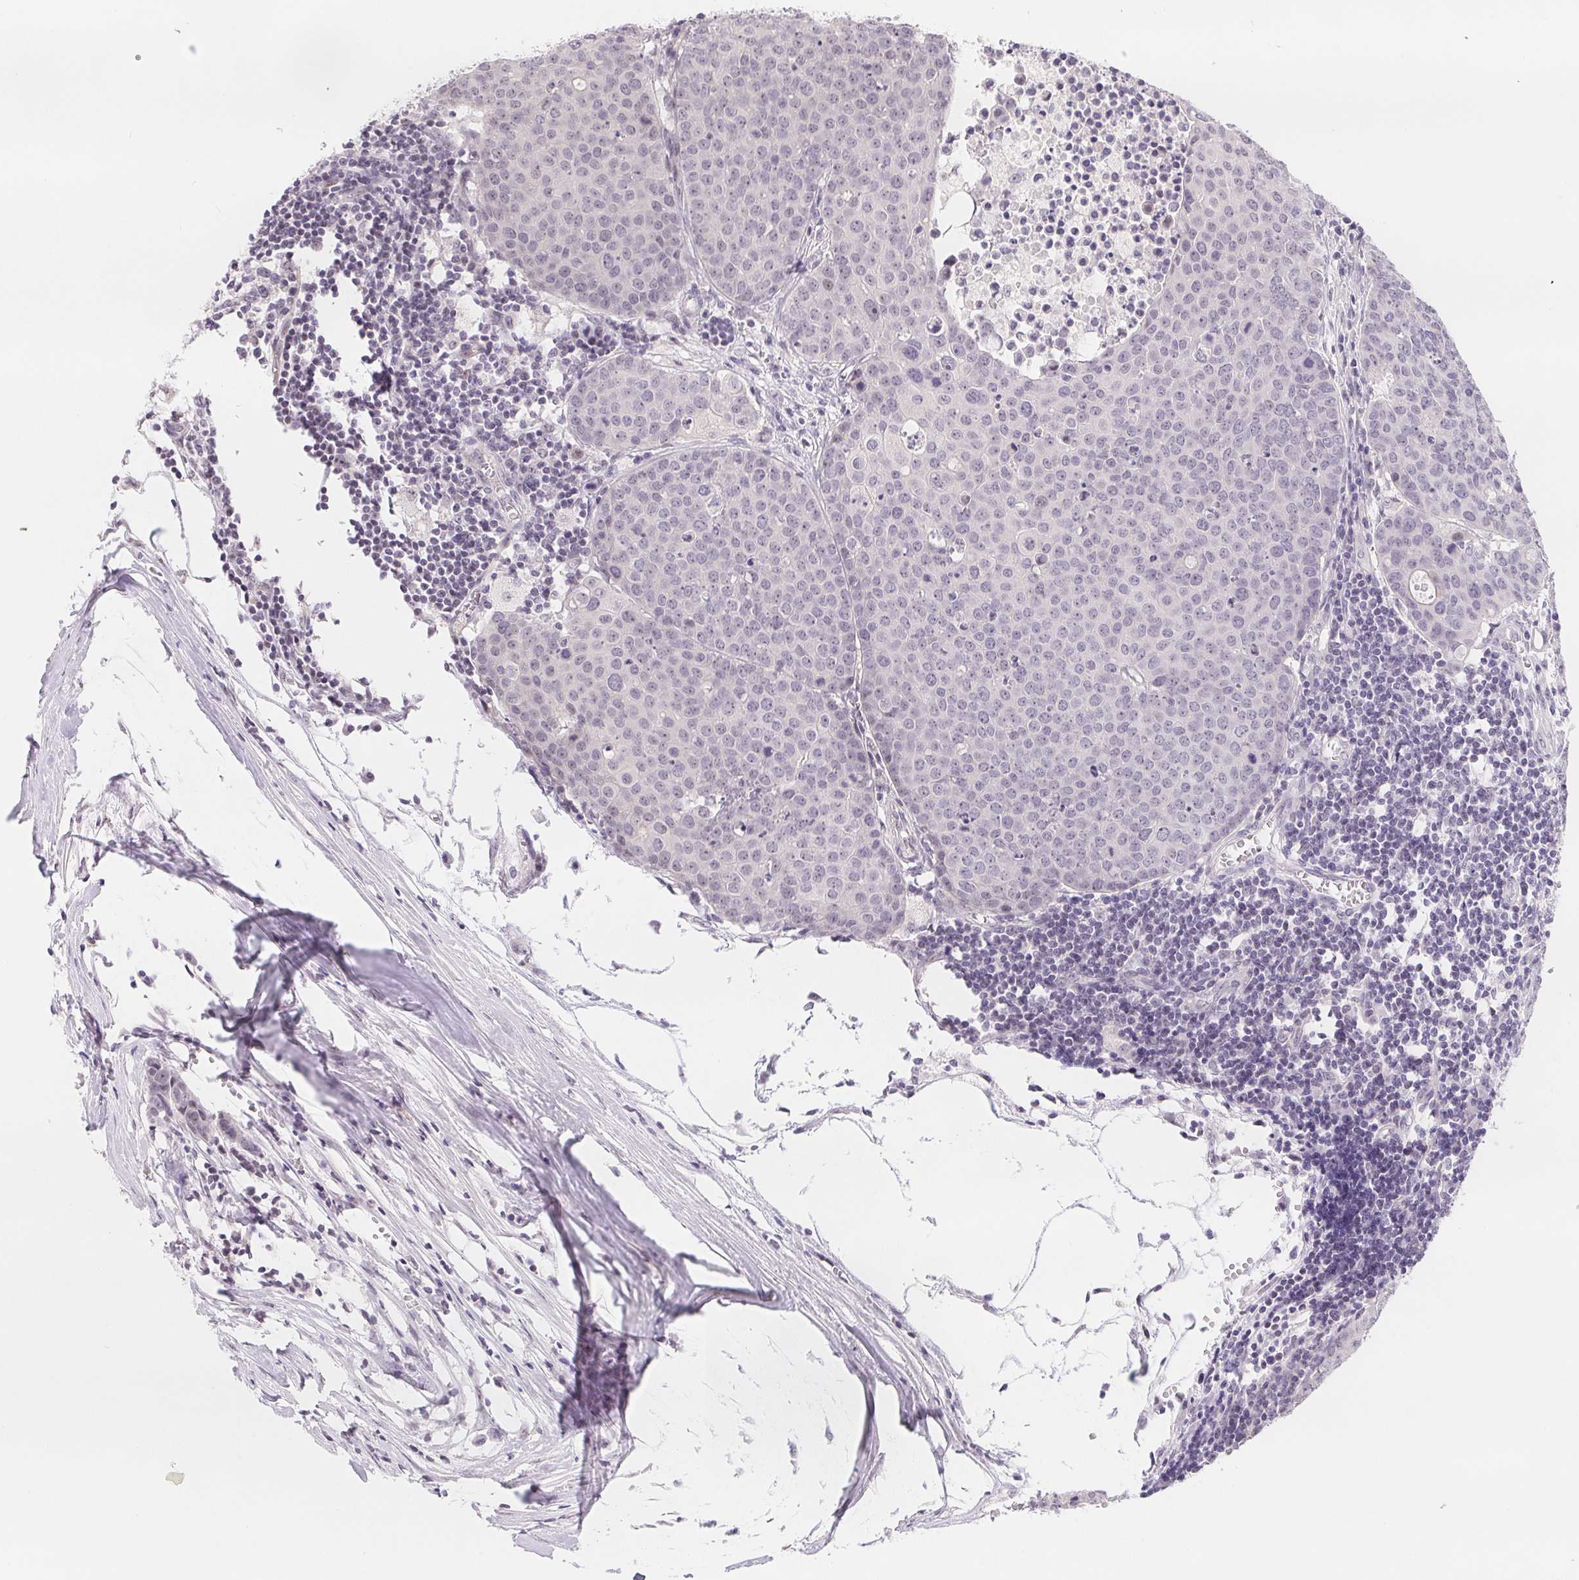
{"staining": {"intensity": "negative", "quantity": "none", "location": "none"}, "tissue": "carcinoid", "cell_type": "Tumor cells", "image_type": "cancer", "snomed": [{"axis": "morphology", "description": "Carcinoid, malignant, NOS"}, {"axis": "topography", "description": "Colon"}], "caption": "Image shows no protein staining in tumor cells of carcinoid (malignant) tissue.", "gene": "LCA5L", "patient": {"sex": "male", "age": 81}}